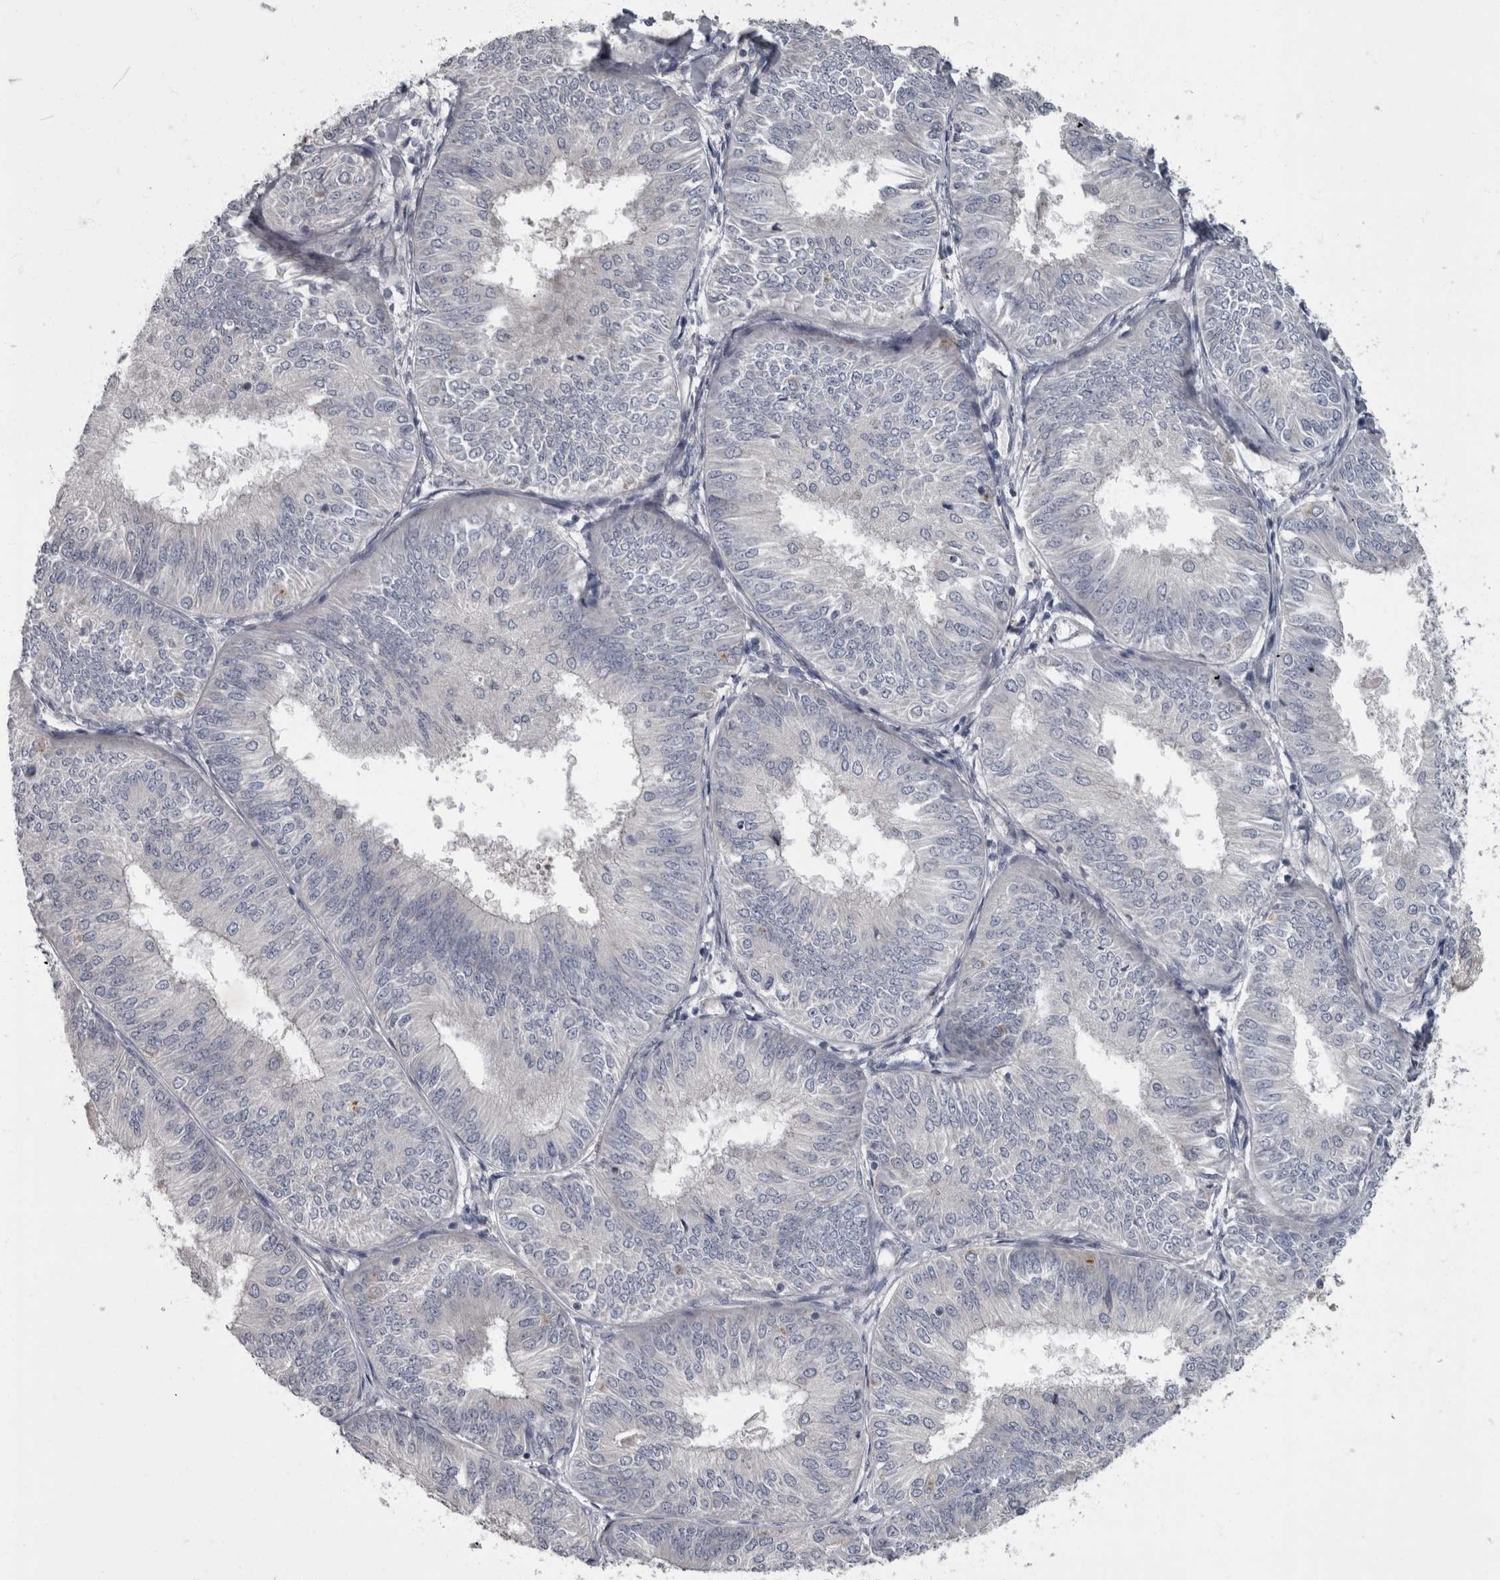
{"staining": {"intensity": "negative", "quantity": "none", "location": "none"}, "tissue": "endometrial cancer", "cell_type": "Tumor cells", "image_type": "cancer", "snomed": [{"axis": "morphology", "description": "Adenocarcinoma, NOS"}, {"axis": "topography", "description": "Endometrium"}], "caption": "Adenocarcinoma (endometrial) stained for a protein using immunohistochemistry demonstrates no staining tumor cells.", "gene": "CDC42BPG", "patient": {"sex": "female", "age": 58}}